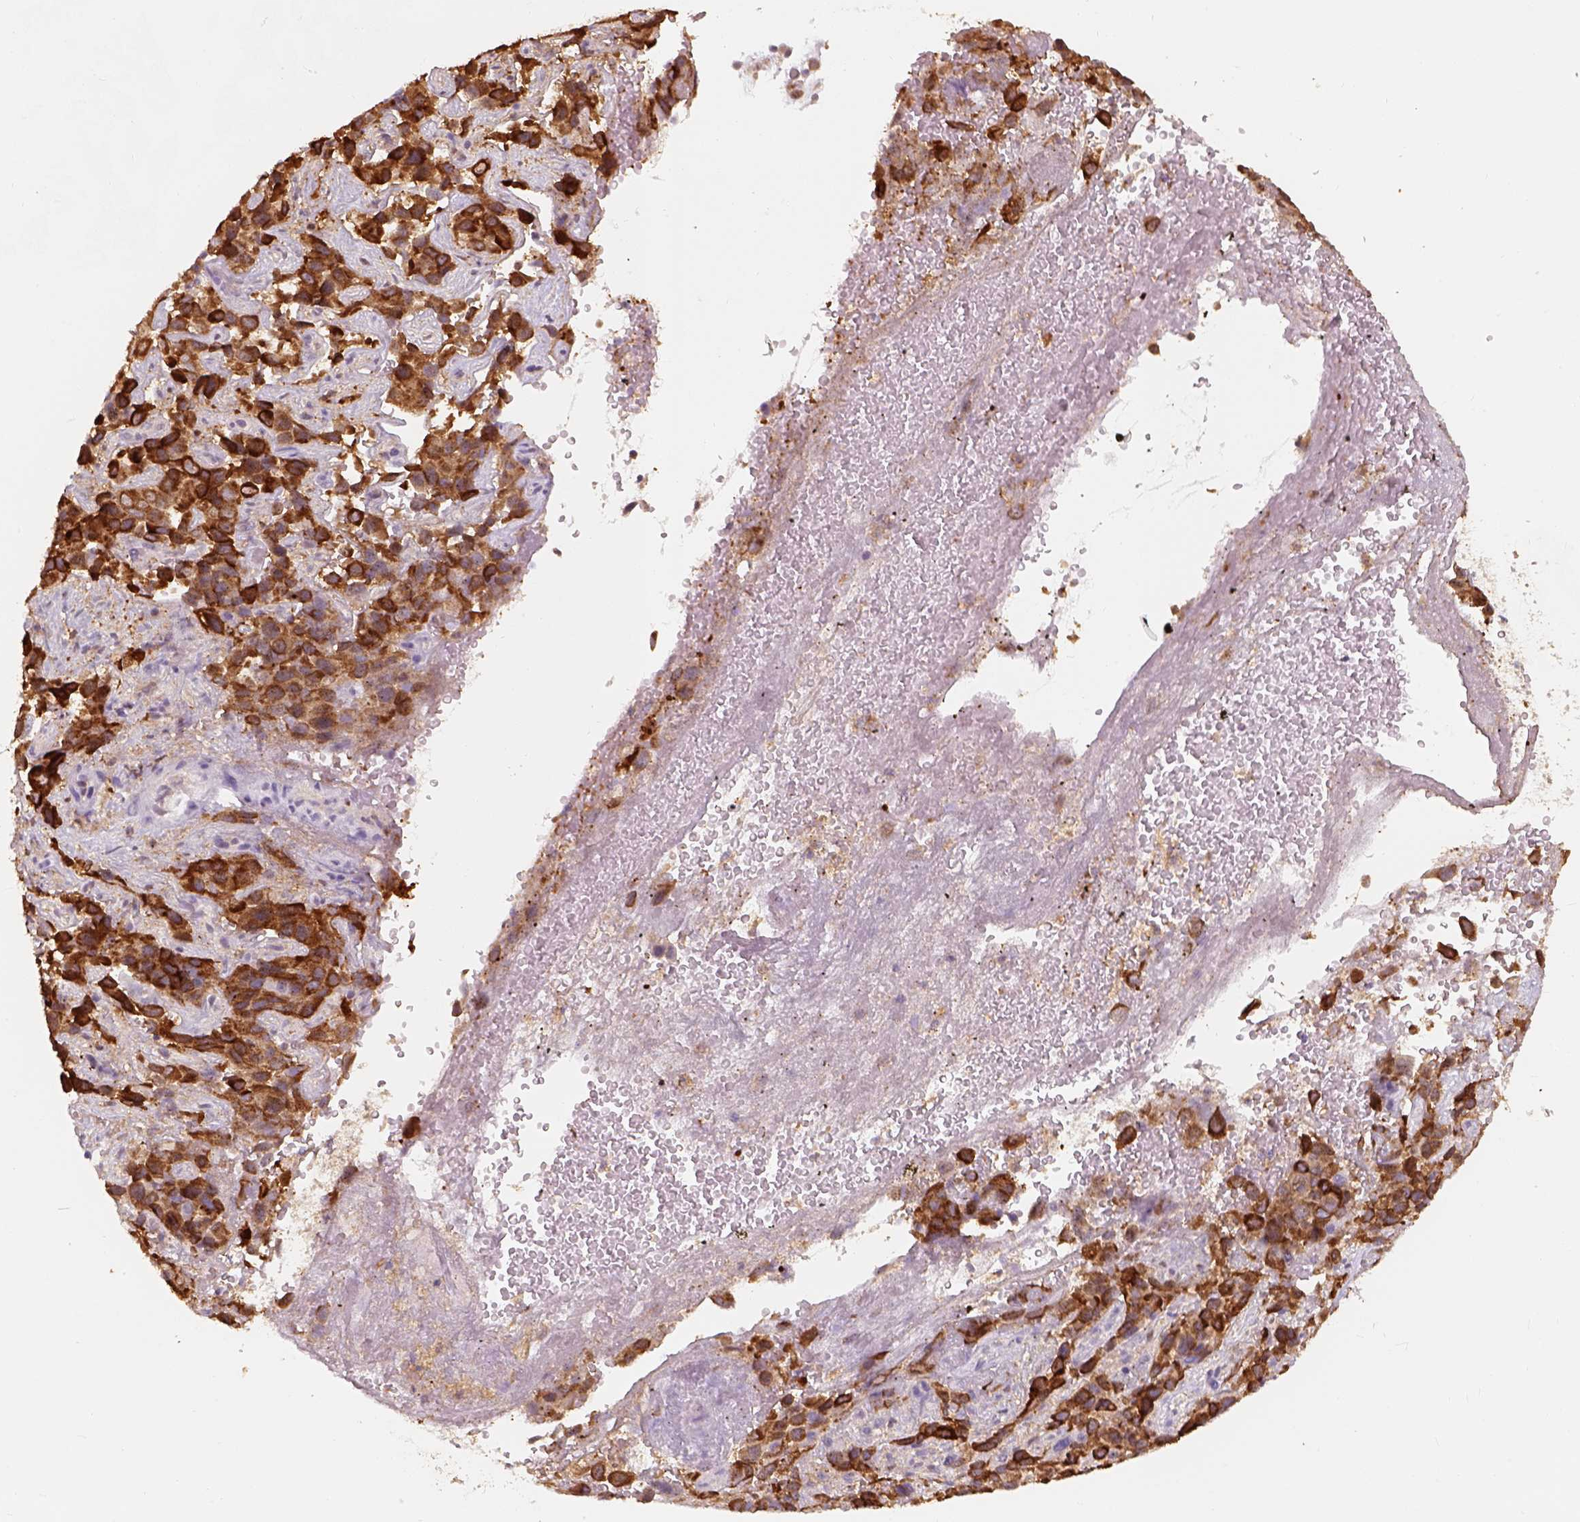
{"staining": {"intensity": "strong", "quantity": ">75%", "location": "cytoplasmic/membranous"}, "tissue": "liver cancer", "cell_type": "Tumor cells", "image_type": "cancer", "snomed": [{"axis": "morphology", "description": "Cholangiocarcinoma"}, {"axis": "topography", "description": "Liver"}], "caption": "The immunohistochemical stain highlights strong cytoplasmic/membranous staining in tumor cells of liver cancer tissue.", "gene": "SQSTM1", "patient": {"sex": "female", "age": 52}}